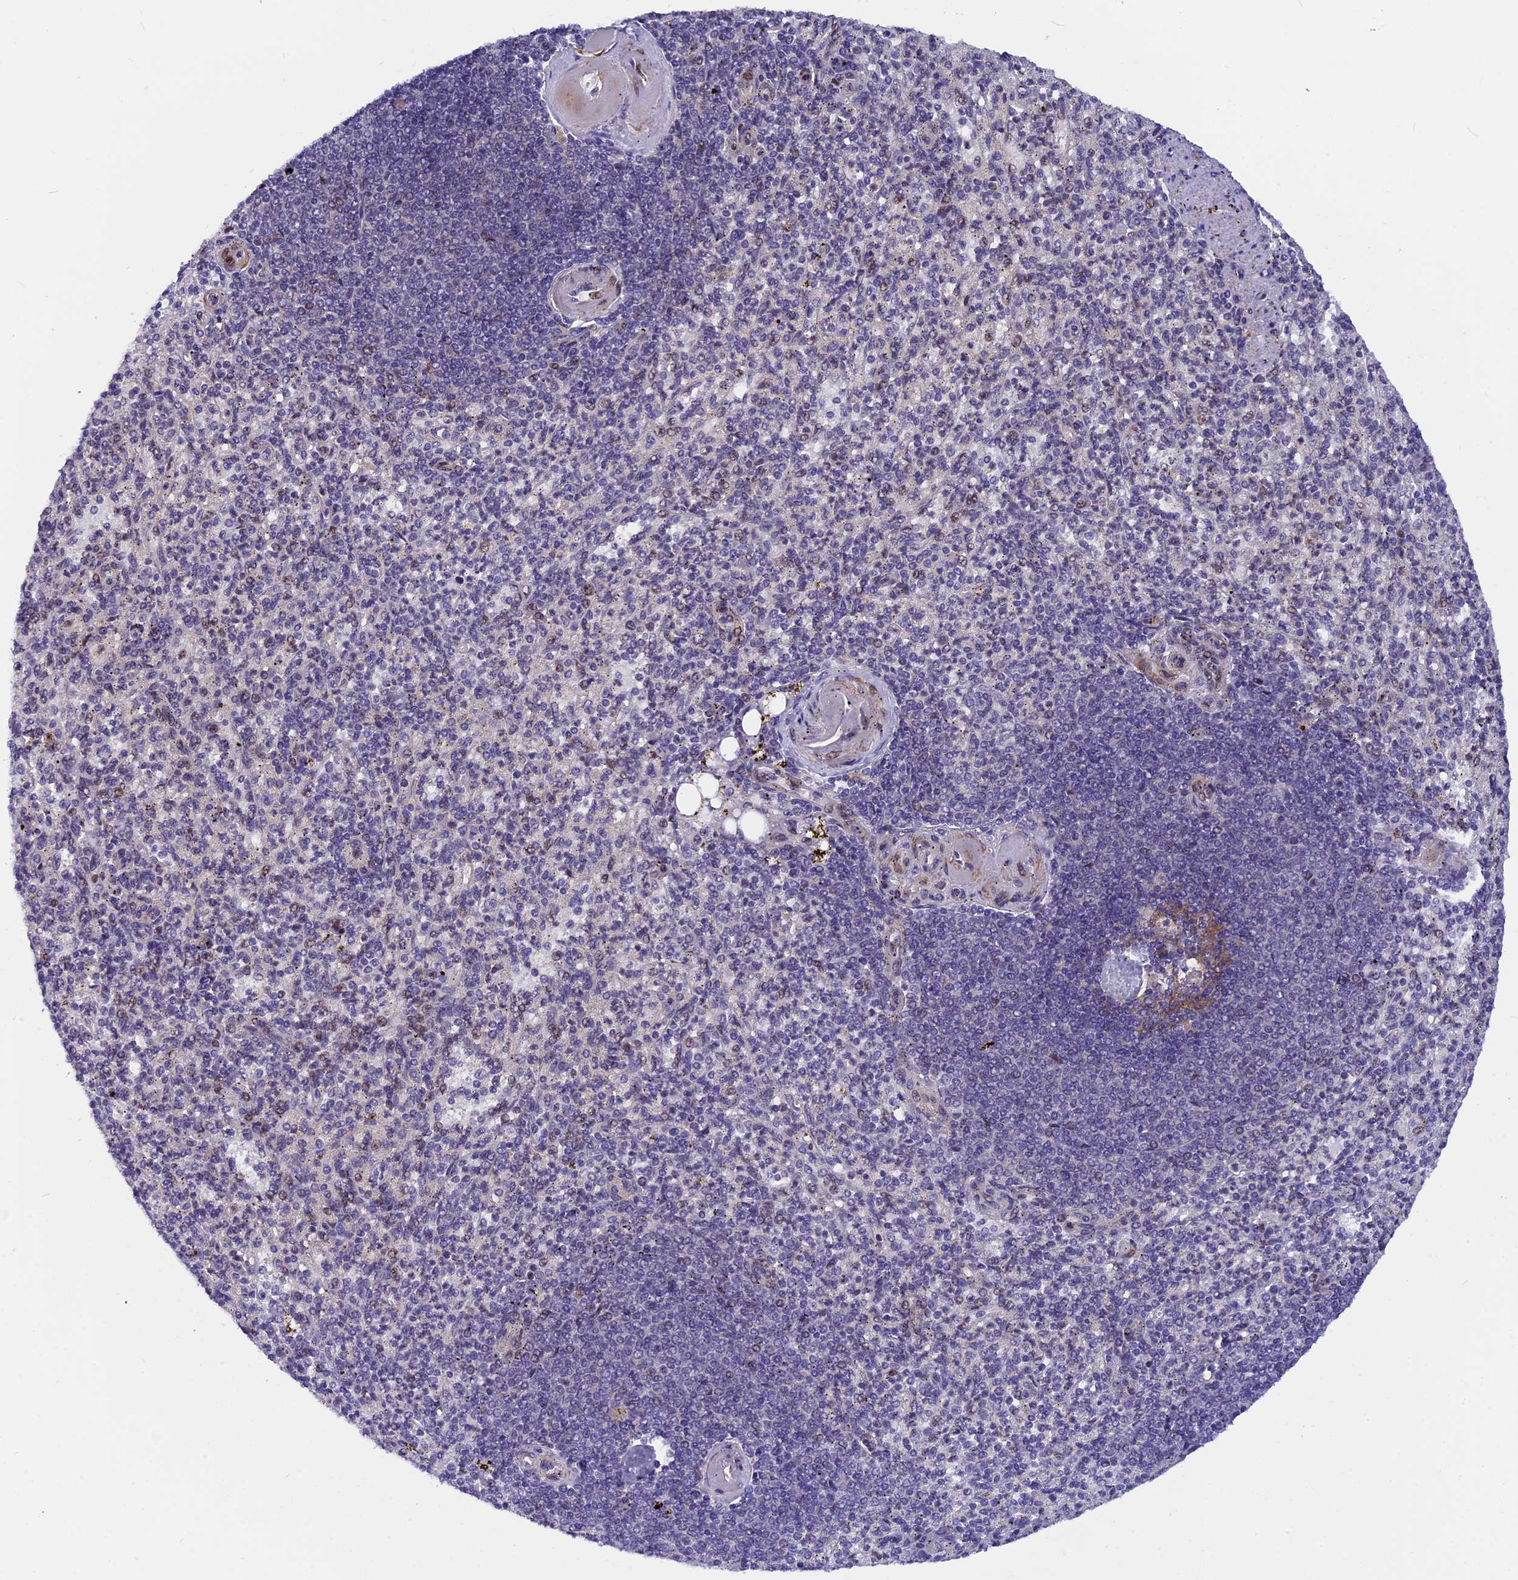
{"staining": {"intensity": "negative", "quantity": "none", "location": "none"}, "tissue": "spleen", "cell_type": "Cells in red pulp", "image_type": "normal", "snomed": [{"axis": "morphology", "description": "Normal tissue, NOS"}, {"axis": "topography", "description": "Spleen"}], "caption": "DAB immunohistochemical staining of benign spleen reveals no significant staining in cells in red pulp. (Stains: DAB IHC with hematoxylin counter stain, Microscopy: brightfield microscopy at high magnification).", "gene": "ANKRD34B", "patient": {"sex": "female", "age": 74}}